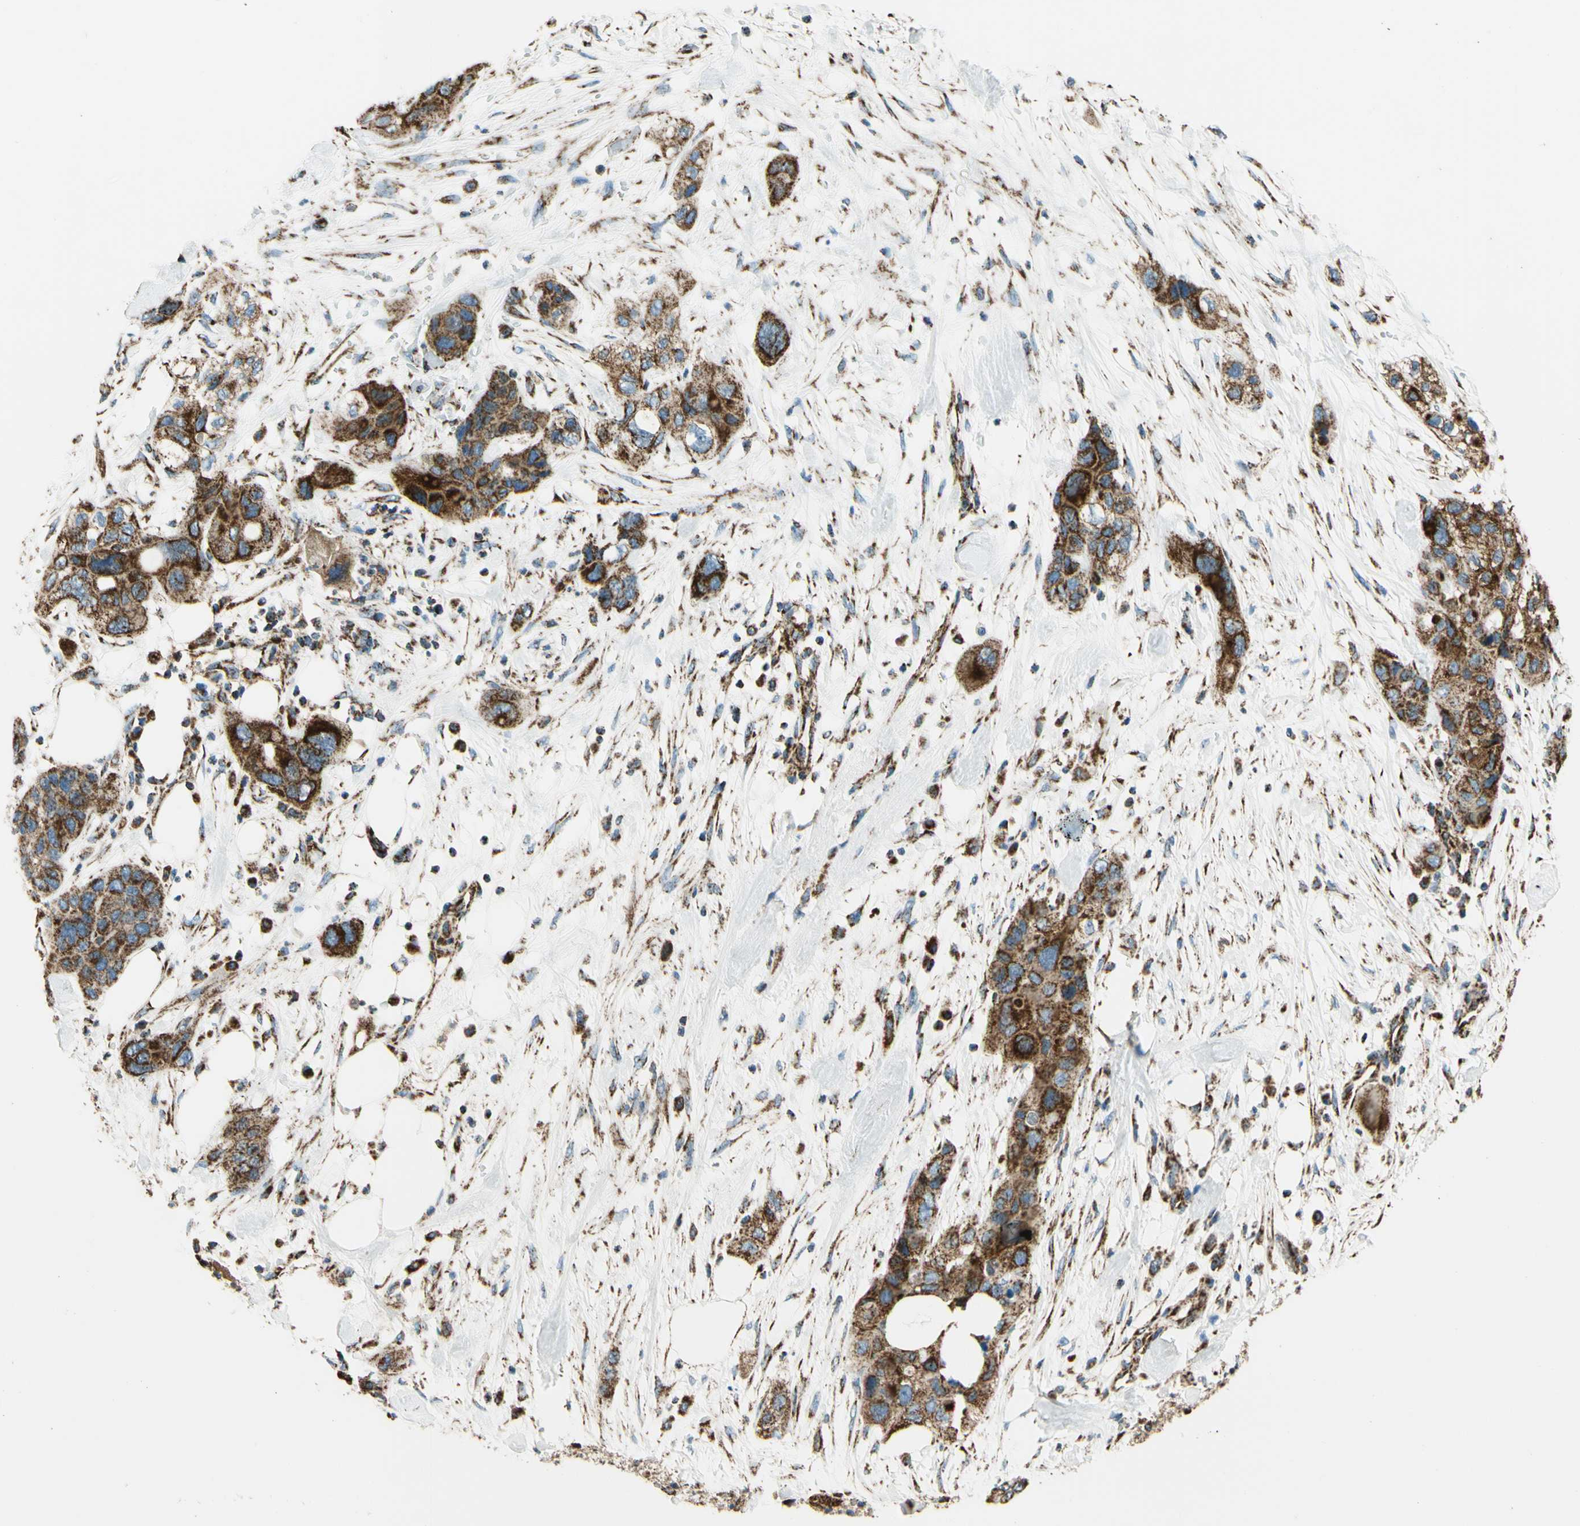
{"staining": {"intensity": "strong", "quantity": ">75%", "location": "cytoplasmic/membranous"}, "tissue": "pancreatic cancer", "cell_type": "Tumor cells", "image_type": "cancer", "snomed": [{"axis": "morphology", "description": "Adenocarcinoma, NOS"}, {"axis": "topography", "description": "Pancreas"}], "caption": "Pancreatic adenocarcinoma tissue reveals strong cytoplasmic/membranous staining in about >75% of tumor cells (DAB = brown stain, brightfield microscopy at high magnification).", "gene": "MAVS", "patient": {"sex": "female", "age": 71}}